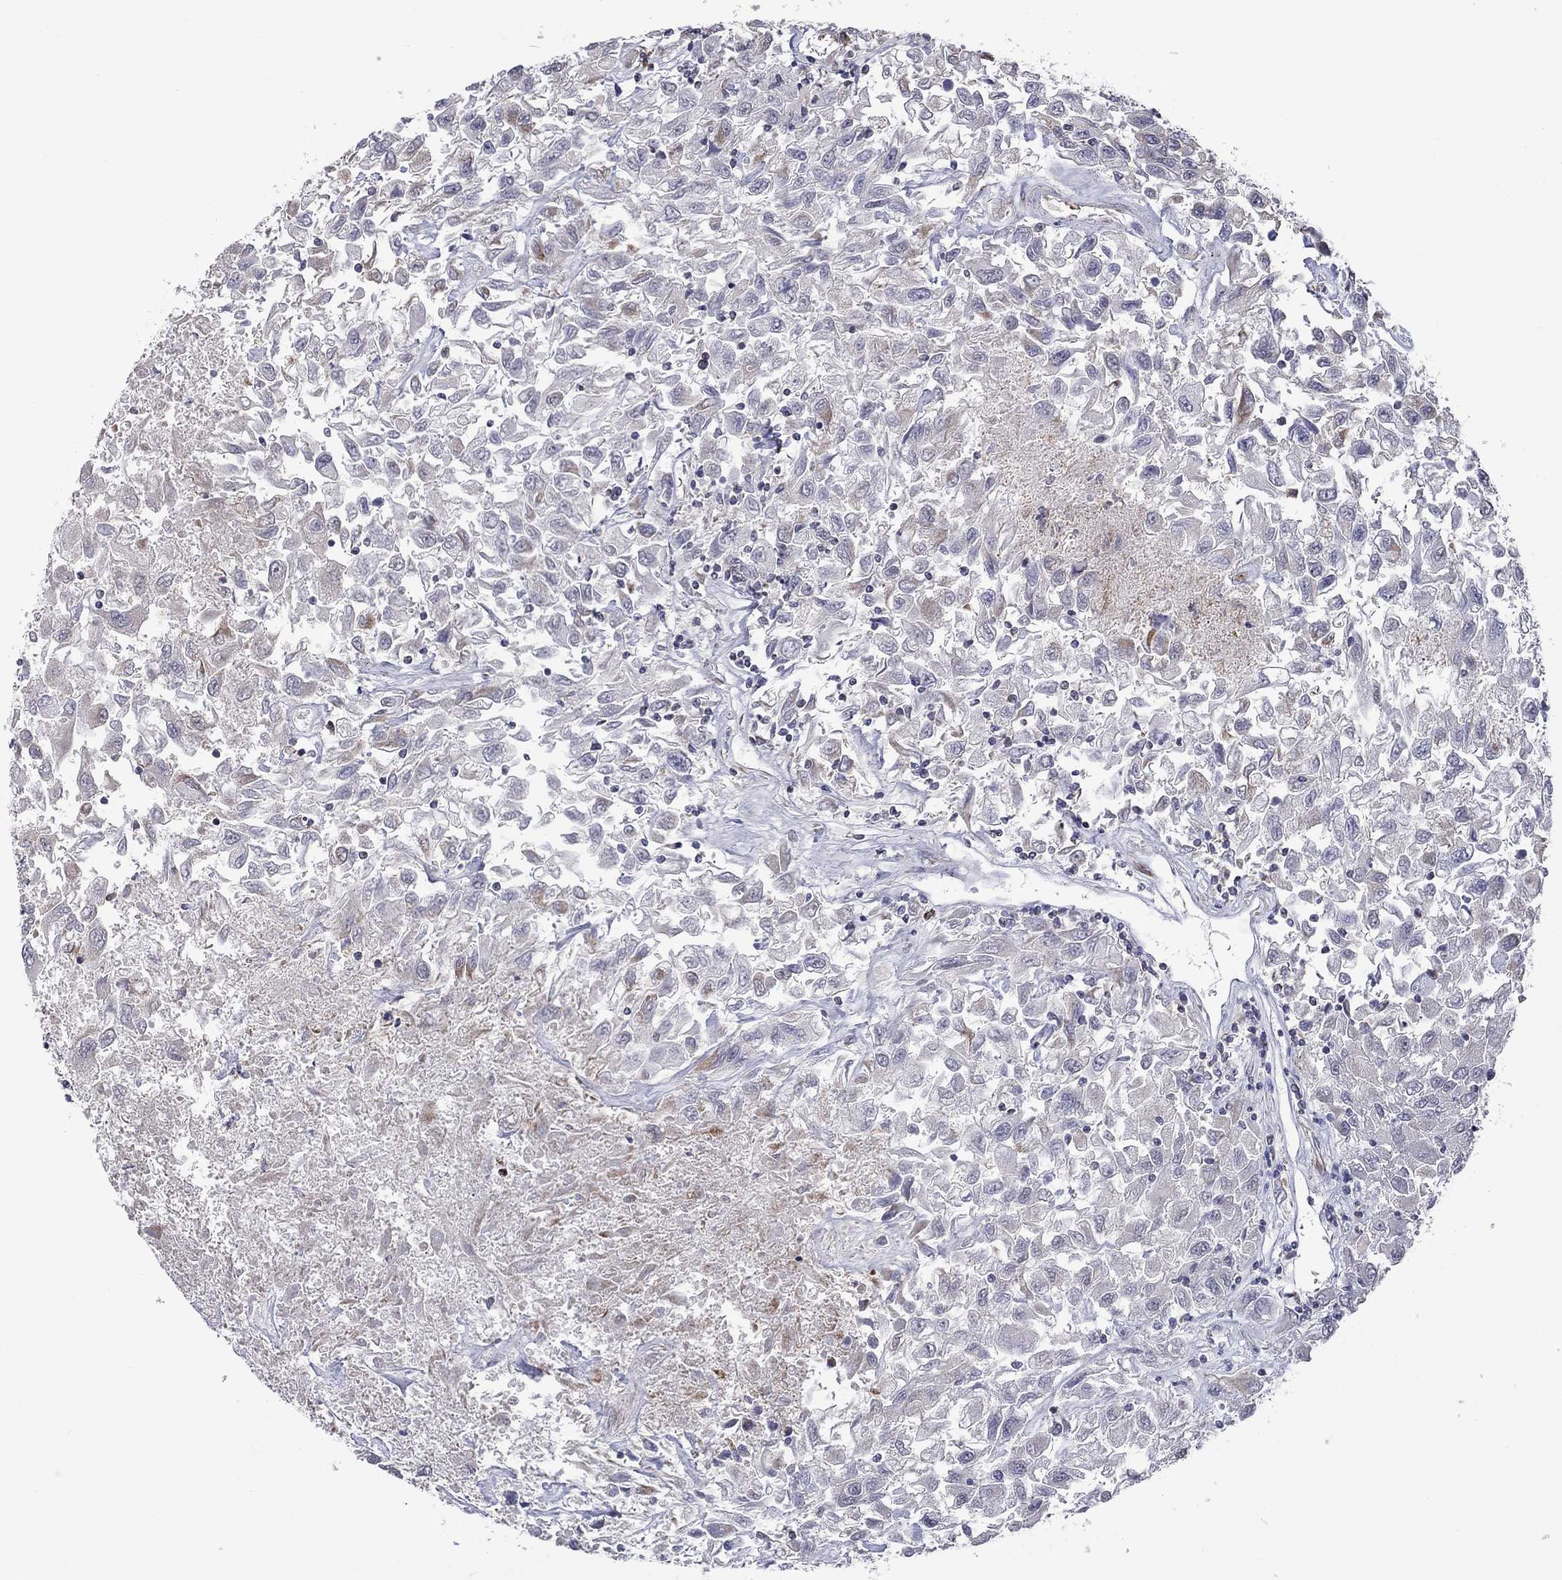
{"staining": {"intensity": "negative", "quantity": "none", "location": "none"}, "tissue": "renal cancer", "cell_type": "Tumor cells", "image_type": "cancer", "snomed": [{"axis": "morphology", "description": "Adenocarcinoma, NOS"}, {"axis": "topography", "description": "Kidney"}], "caption": "An immunohistochemistry image of renal adenocarcinoma is shown. There is no staining in tumor cells of renal adenocarcinoma.", "gene": "NDUFB1", "patient": {"sex": "female", "age": 76}}